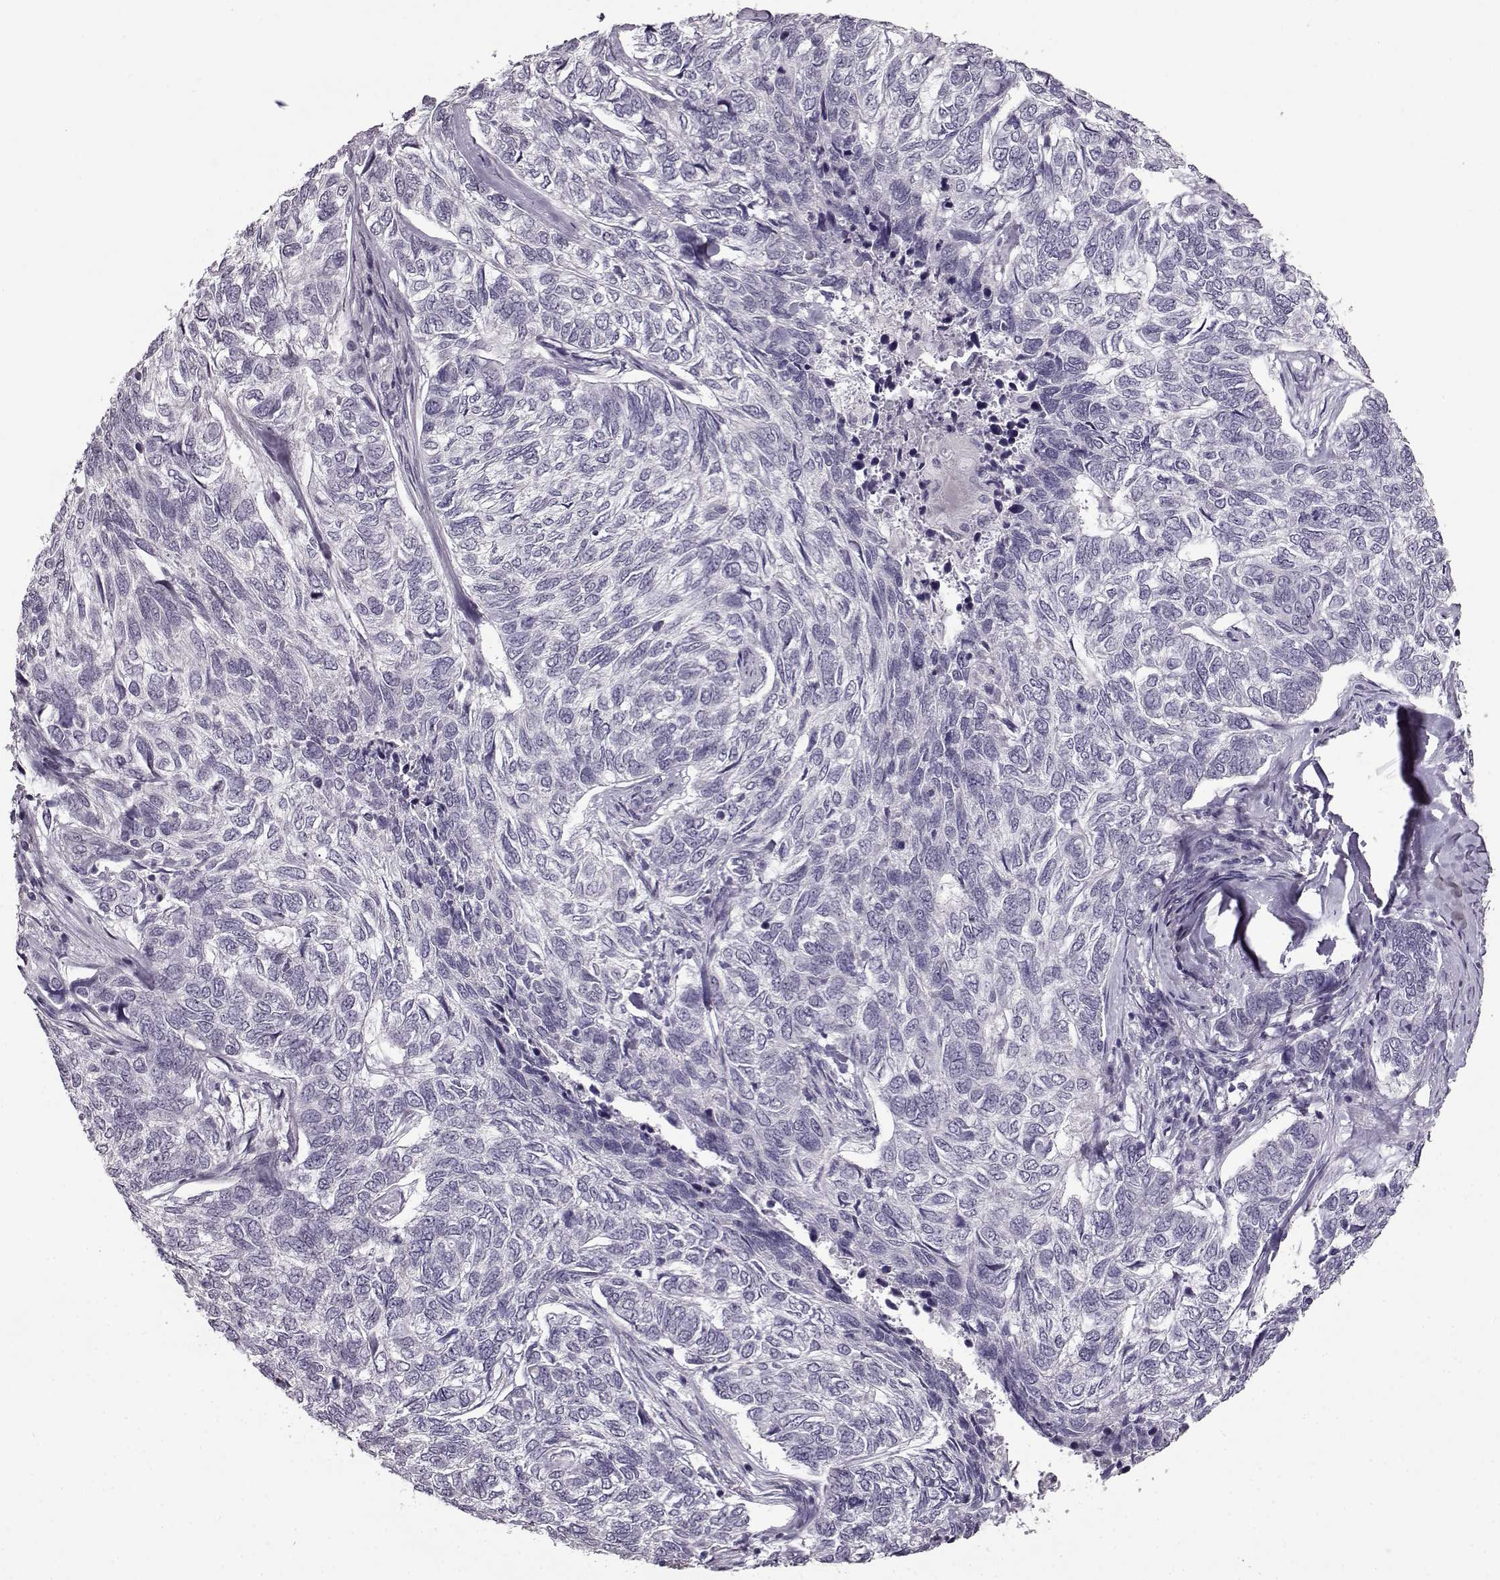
{"staining": {"intensity": "negative", "quantity": "none", "location": "none"}, "tissue": "skin cancer", "cell_type": "Tumor cells", "image_type": "cancer", "snomed": [{"axis": "morphology", "description": "Basal cell carcinoma"}, {"axis": "topography", "description": "Skin"}], "caption": "High magnification brightfield microscopy of skin basal cell carcinoma stained with DAB (3,3'-diaminobenzidine) (brown) and counterstained with hematoxylin (blue): tumor cells show no significant positivity.", "gene": "FSHB", "patient": {"sex": "female", "age": 65}}